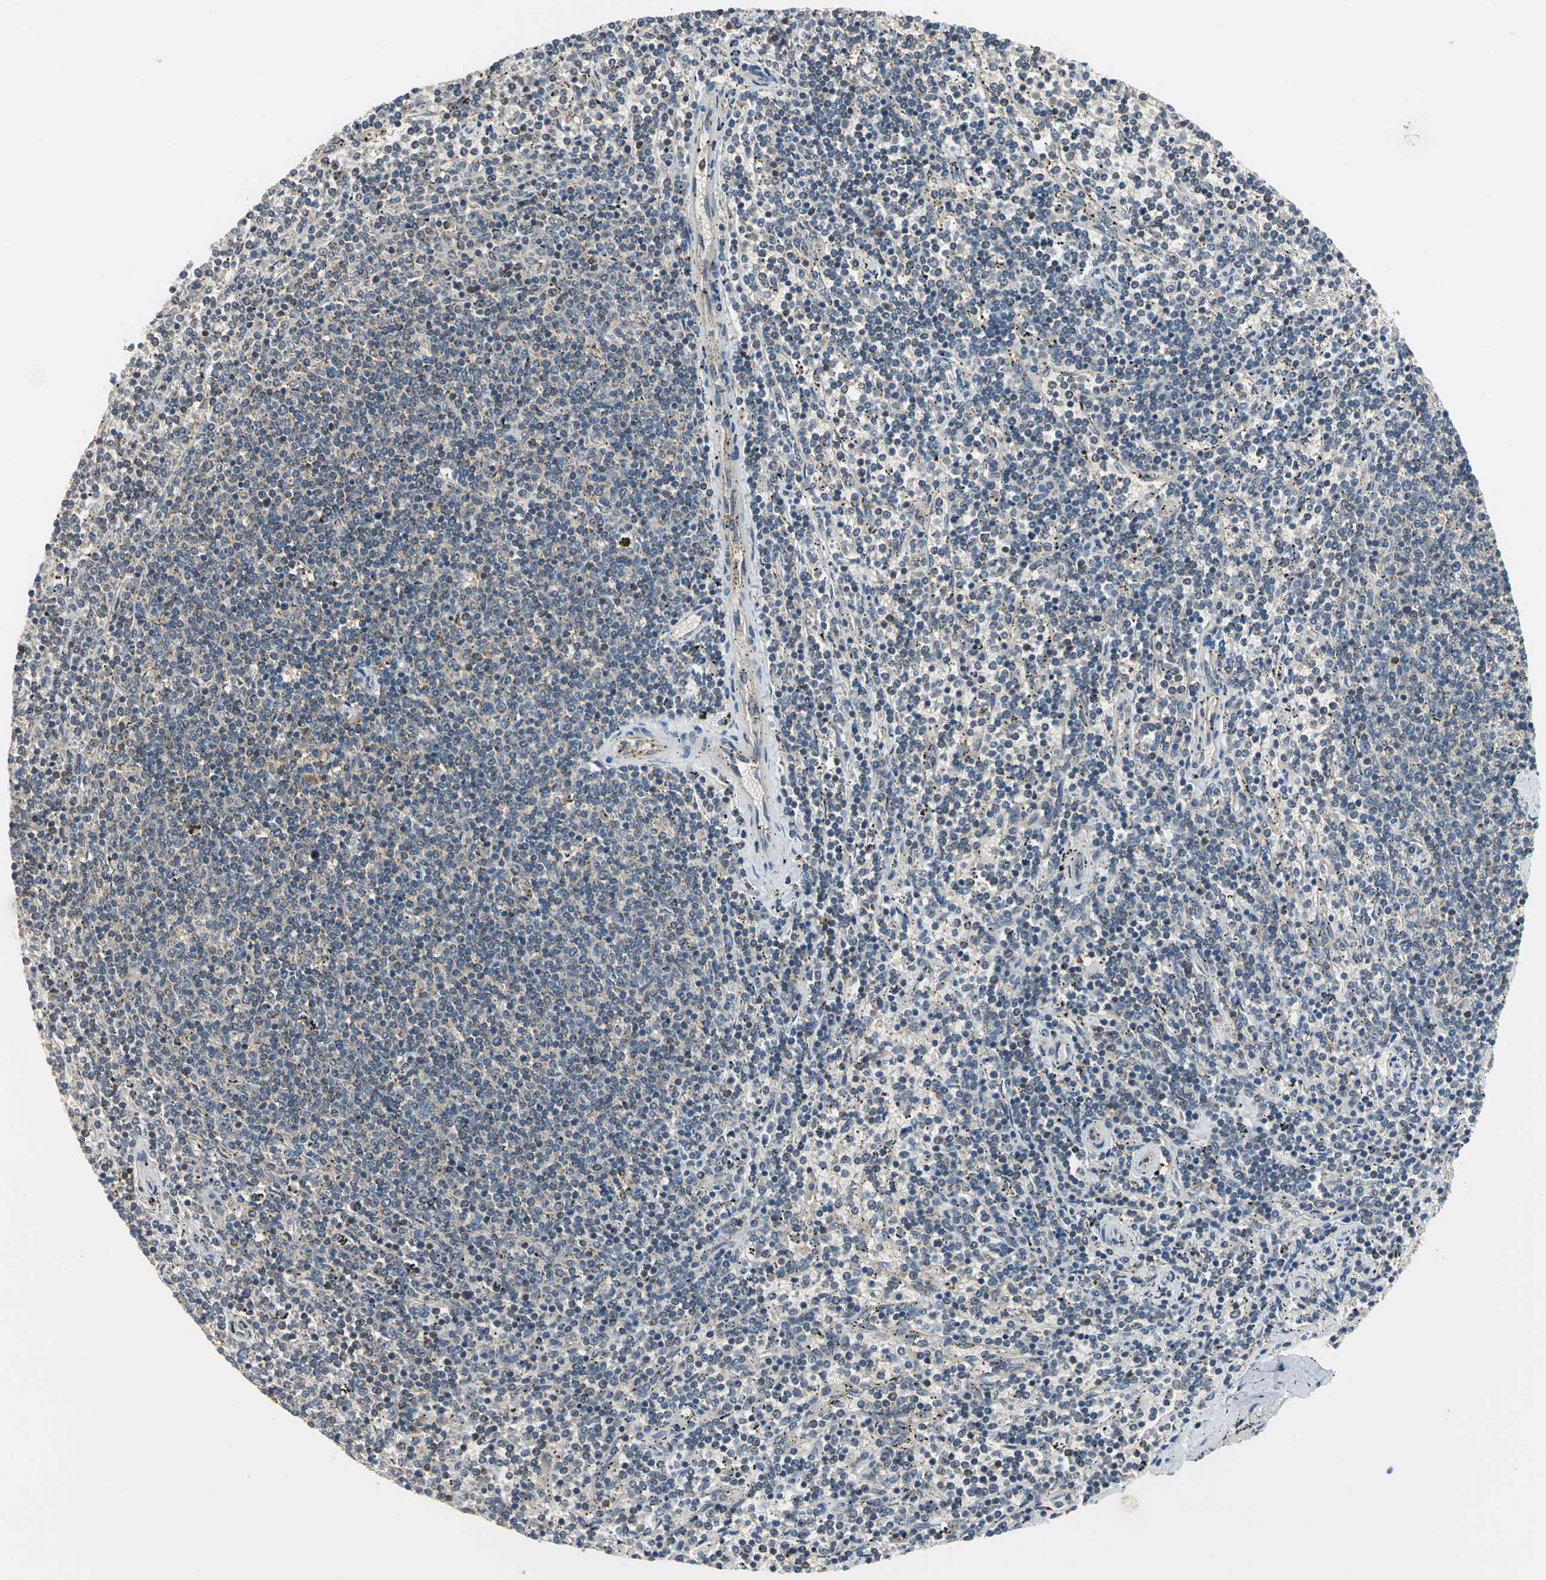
{"staining": {"intensity": "weak", "quantity": "<25%", "location": "cytoplasmic/membranous"}, "tissue": "lymphoma", "cell_type": "Tumor cells", "image_type": "cancer", "snomed": [{"axis": "morphology", "description": "Malignant lymphoma, non-Hodgkin's type, Low grade"}, {"axis": "topography", "description": "Spleen"}], "caption": "Immunohistochemistry micrograph of neoplastic tissue: human low-grade malignant lymphoma, non-Hodgkin's type stained with DAB demonstrates no significant protein expression in tumor cells.", "gene": "TRAK1", "patient": {"sex": "female", "age": 50}}